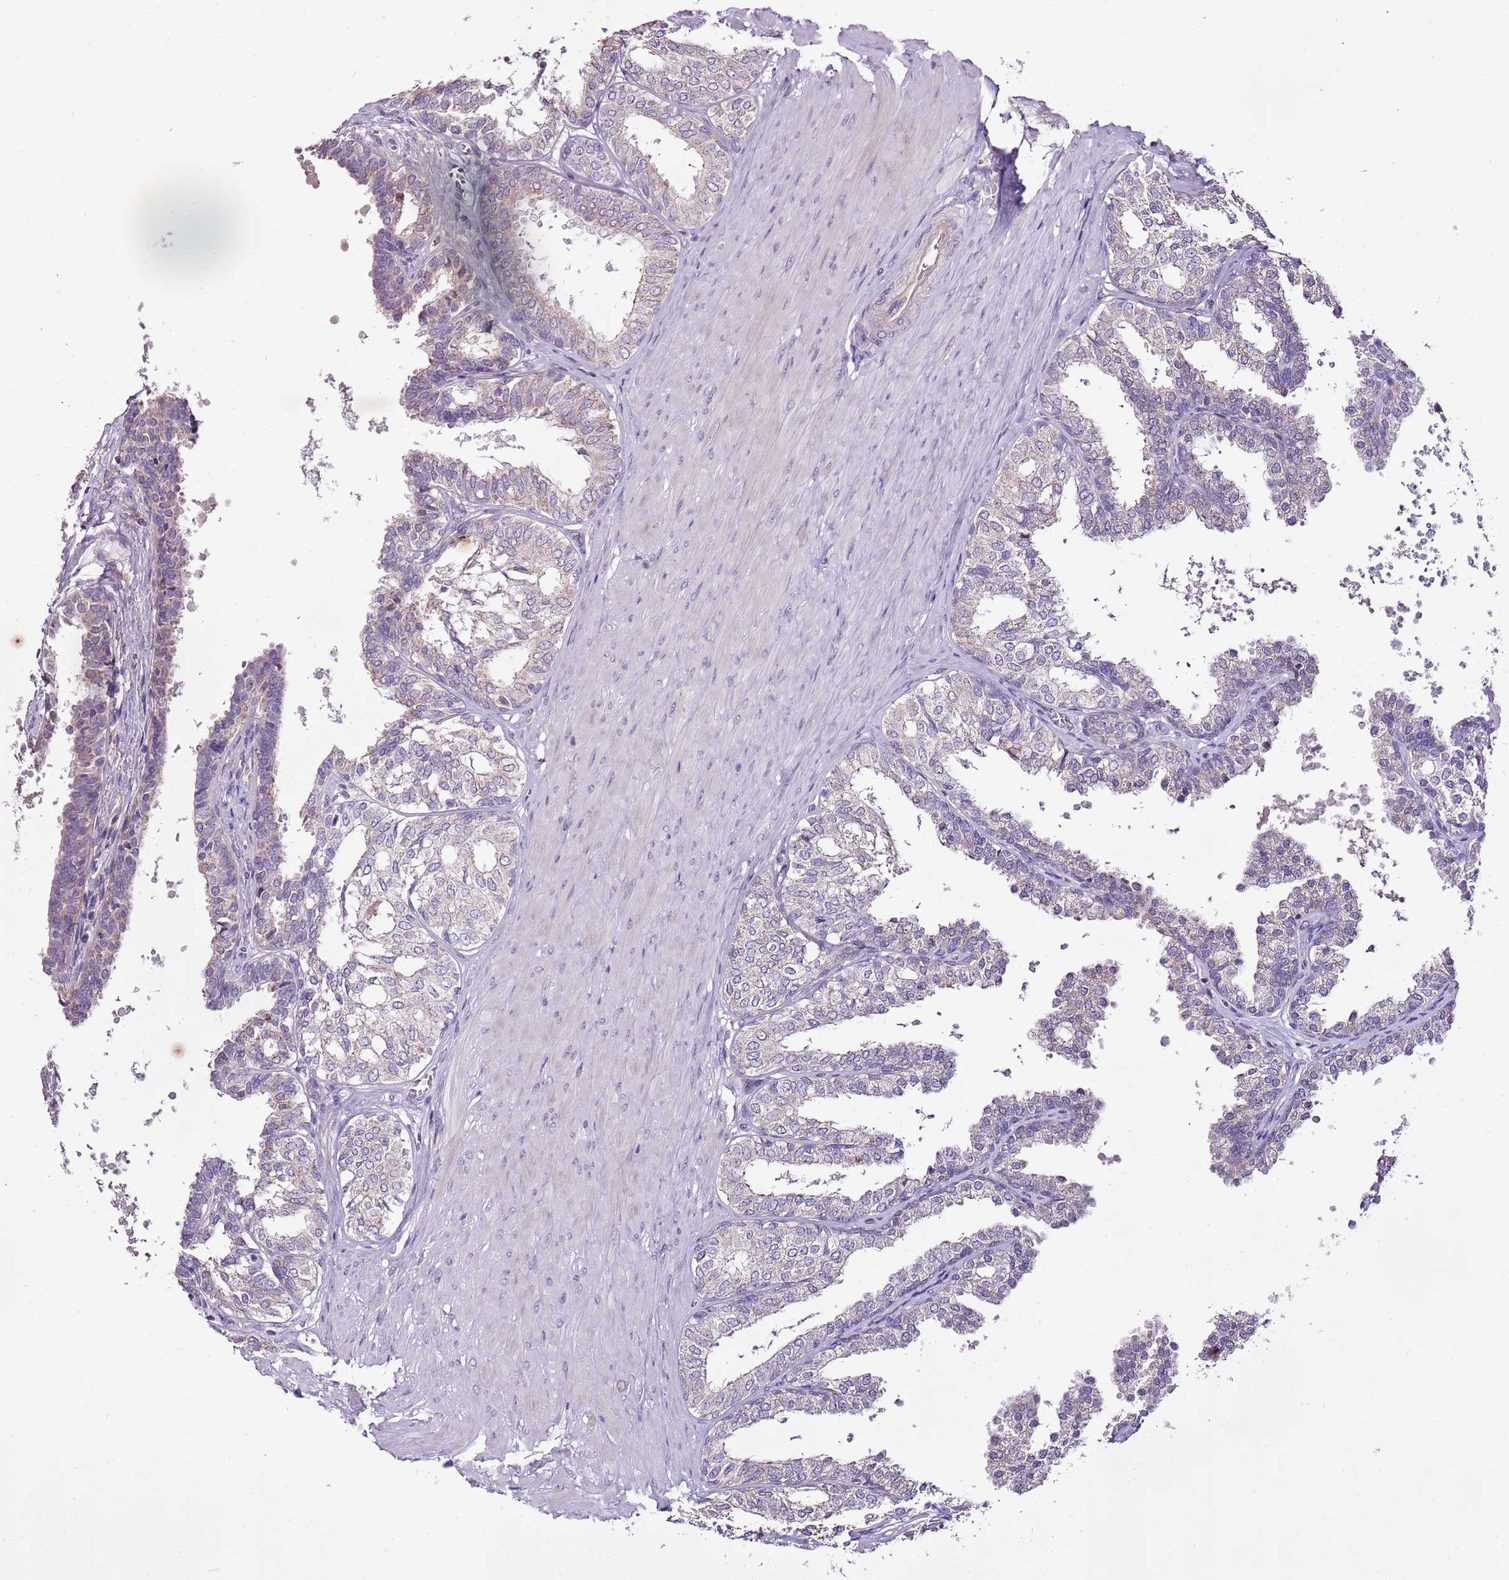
{"staining": {"intensity": "weak", "quantity": "<25%", "location": "cytoplasmic/membranous"}, "tissue": "prostate", "cell_type": "Glandular cells", "image_type": "normal", "snomed": [{"axis": "morphology", "description": "Normal tissue, NOS"}, {"axis": "topography", "description": "Prostate"}], "caption": "This image is of benign prostate stained with immunohistochemistry (IHC) to label a protein in brown with the nuclei are counter-stained blue. There is no staining in glandular cells. (Stains: DAB (3,3'-diaminobenzidine) immunohistochemistry (IHC) with hematoxylin counter stain, Microscopy: brightfield microscopy at high magnification).", "gene": "CMKLR1", "patient": {"sex": "male", "age": 48}}